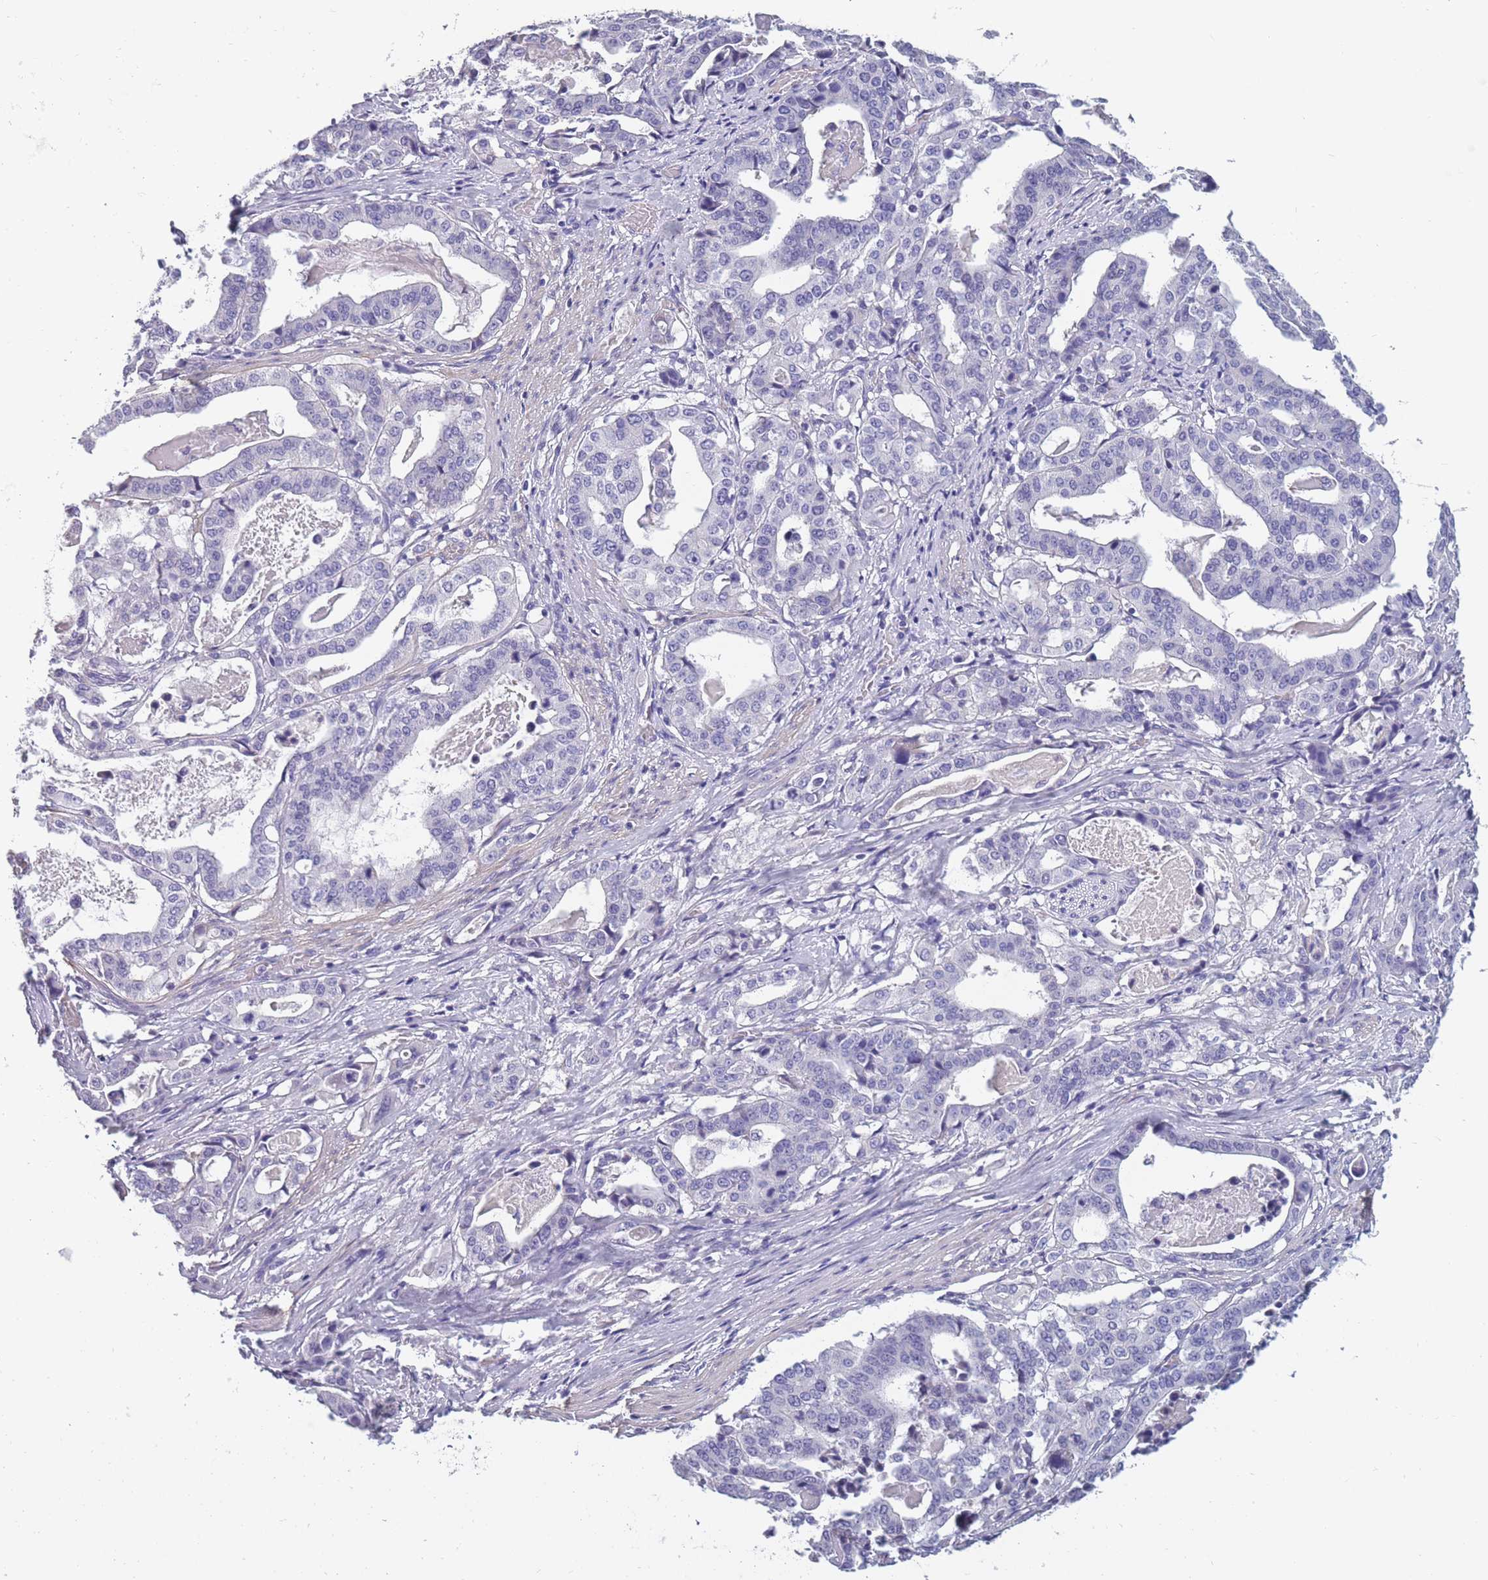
{"staining": {"intensity": "negative", "quantity": "none", "location": "none"}, "tissue": "stomach cancer", "cell_type": "Tumor cells", "image_type": "cancer", "snomed": [{"axis": "morphology", "description": "Adenocarcinoma, NOS"}, {"axis": "topography", "description": "Stomach"}], "caption": "Immunohistochemical staining of stomach cancer (adenocarcinoma) shows no significant expression in tumor cells.", "gene": "OR4C5", "patient": {"sex": "male", "age": 48}}